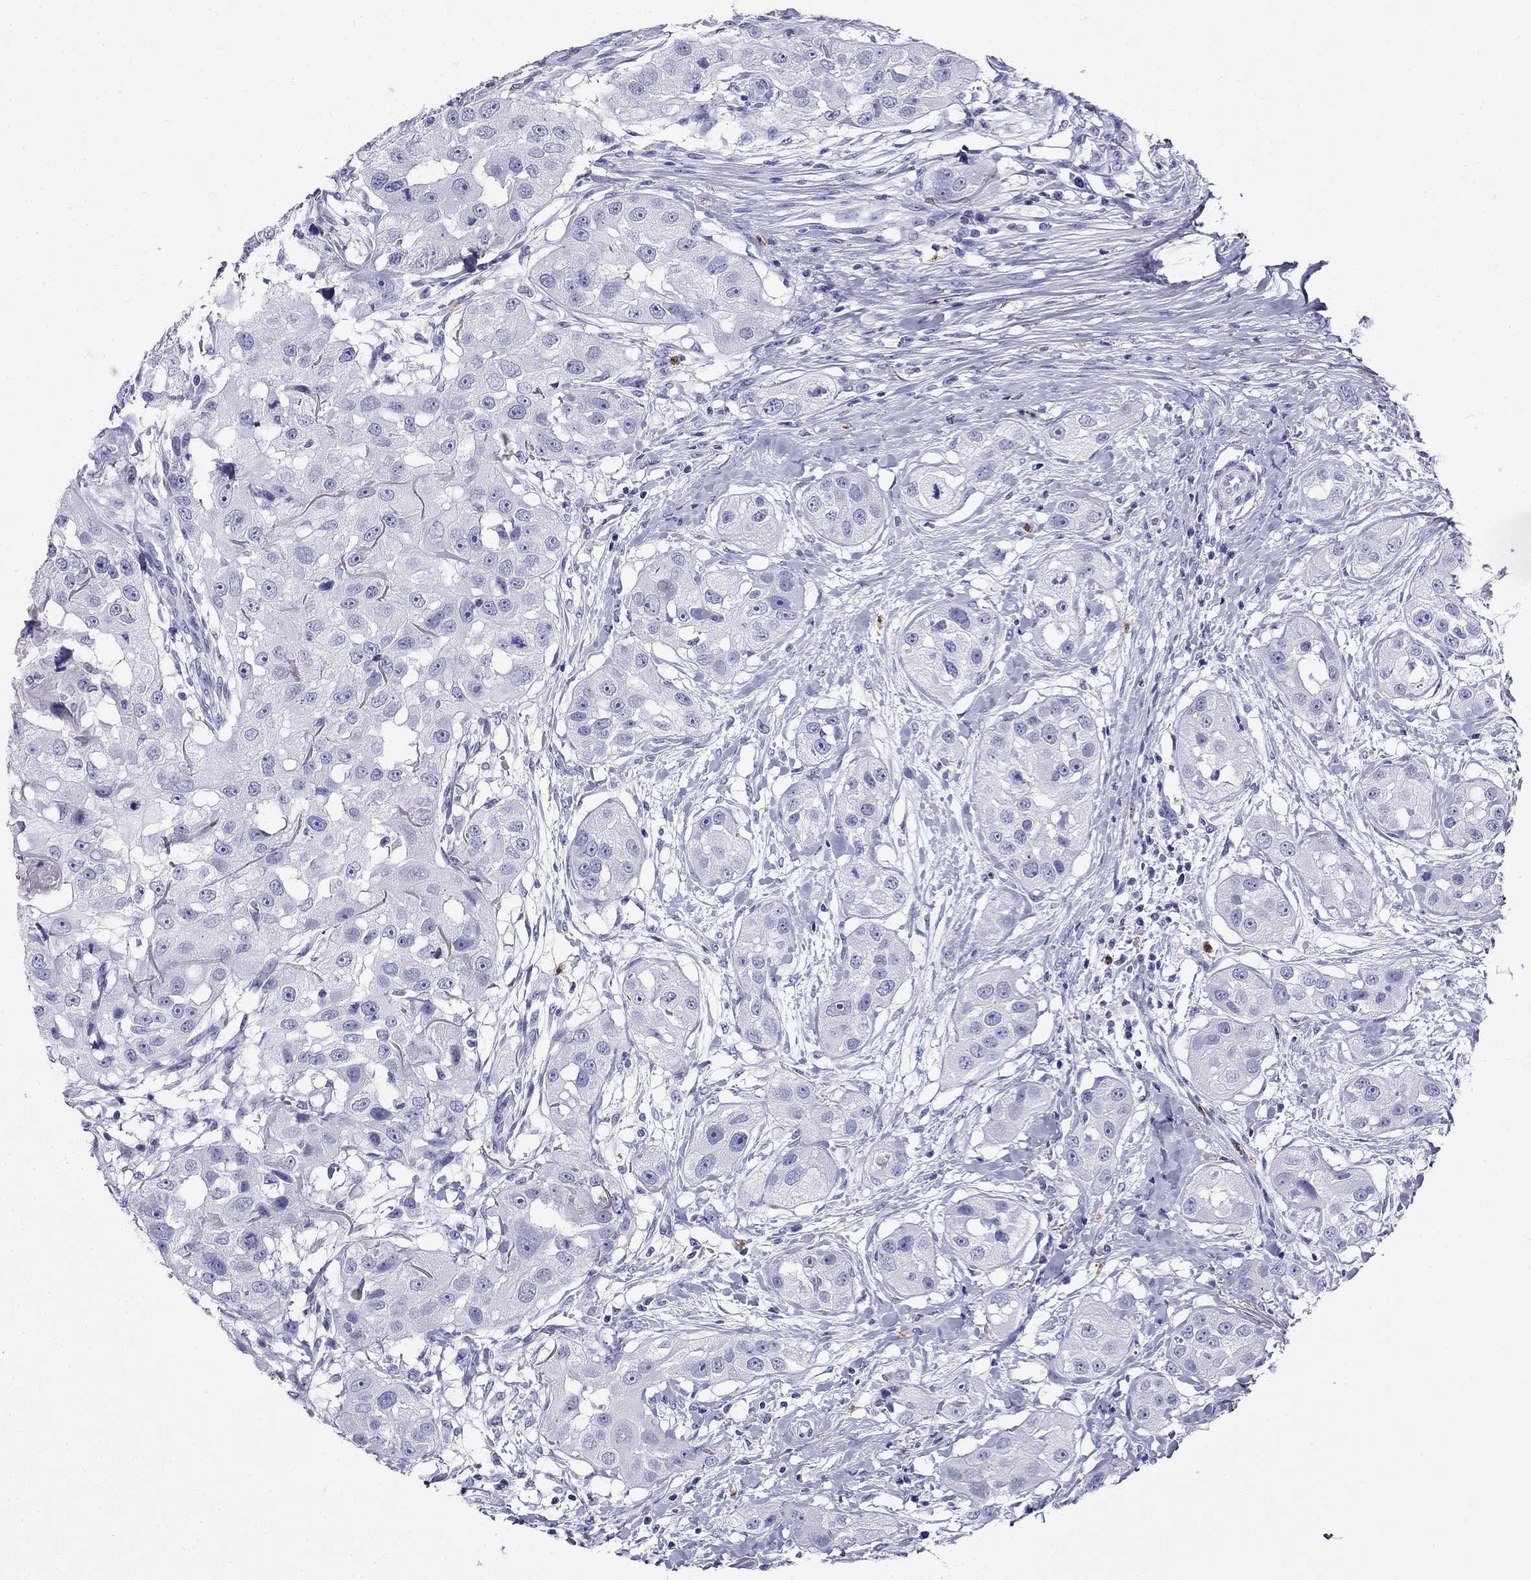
{"staining": {"intensity": "negative", "quantity": "none", "location": "none"}, "tissue": "head and neck cancer", "cell_type": "Tumor cells", "image_type": "cancer", "snomed": [{"axis": "morphology", "description": "Squamous cell carcinoma, NOS"}, {"axis": "topography", "description": "Head-Neck"}], "caption": "IHC image of head and neck squamous cell carcinoma stained for a protein (brown), which exhibits no staining in tumor cells.", "gene": "PPP1R36", "patient": {"sex": "male", "age": 51}}